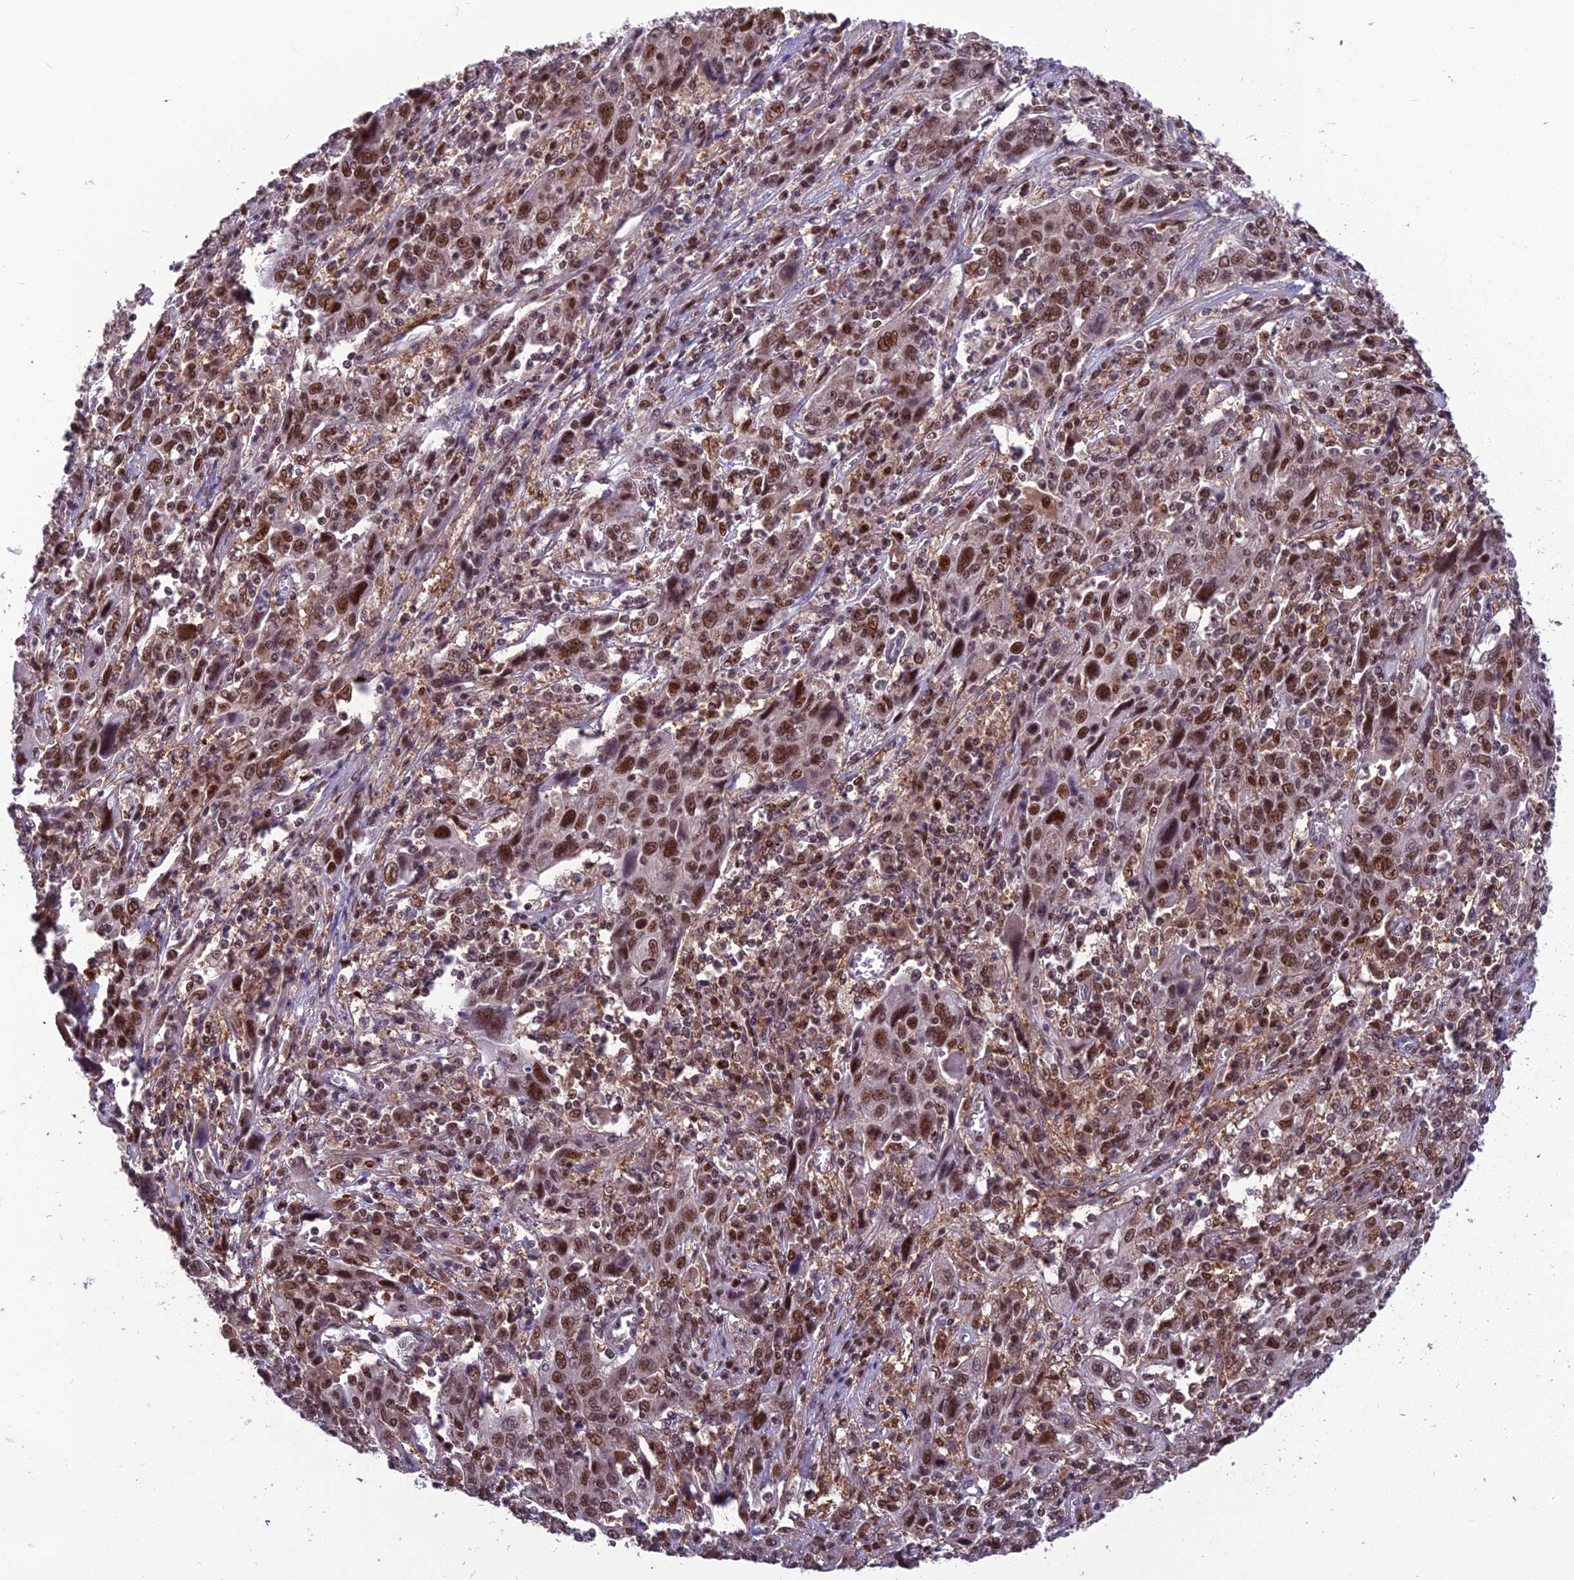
{"staining": {"intensity": "strong", "quantity": ">75%", "location": "nuclear"}, "tissue": "cervical cancer", "cell_type": "Tumor cells", "image_type": "cancer", "snomed": [{"axis": "morphology", "description": "Squamous cell carcinoma, NOS"}, {"axis": "topography", "description": "Cervix"}], "caption": "Immunohistochemical staining of human squamous cell carcinoma (cervical) exhibits high levels of strong nuclear positivity in approximately >75% of tumor cells. (IHC, brightfield microscopy, high magnification).", "gene": "MIS12", "patient": {"sex": "female", "age": 46}}